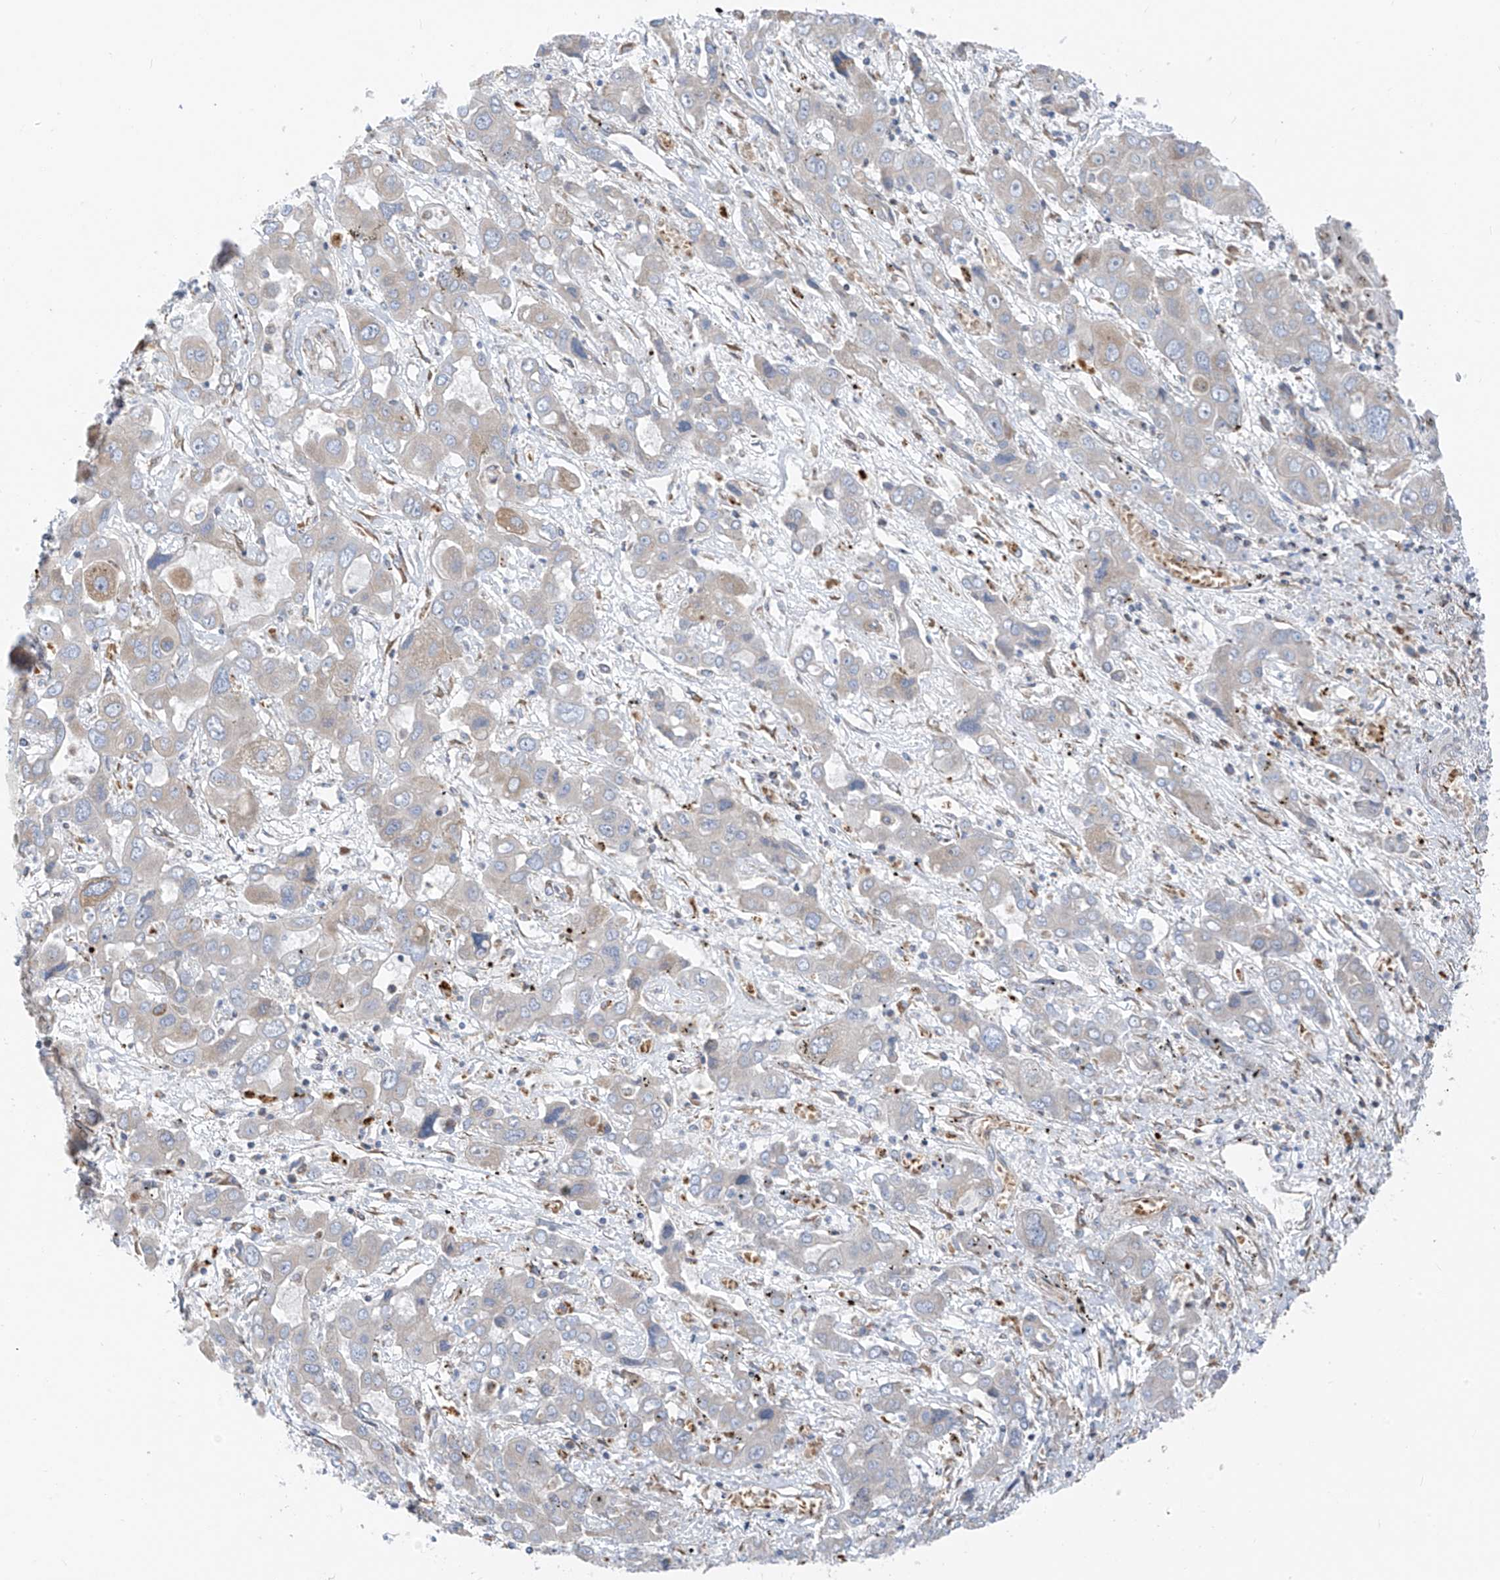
{"staining": {"intensity": "weak", "quantity": "<25%", "location": "cytoplasmic/membranous"}, "tissue": "liver cancer", "cell_type": "Tumor cells", "image_type": "cancer", "snomed": [{"axis": "morphology", "description": "Cholangiocarcinoma"}, {"axis": "topography", "description": "Liver"}], "caption": "Liver cancer (cholangiocarcinoma) was stained to show a protein in brown. There is no significant staining in tumor cells.", "gene": "EOMES", "patient": {"sex": "male", "age": 67}}